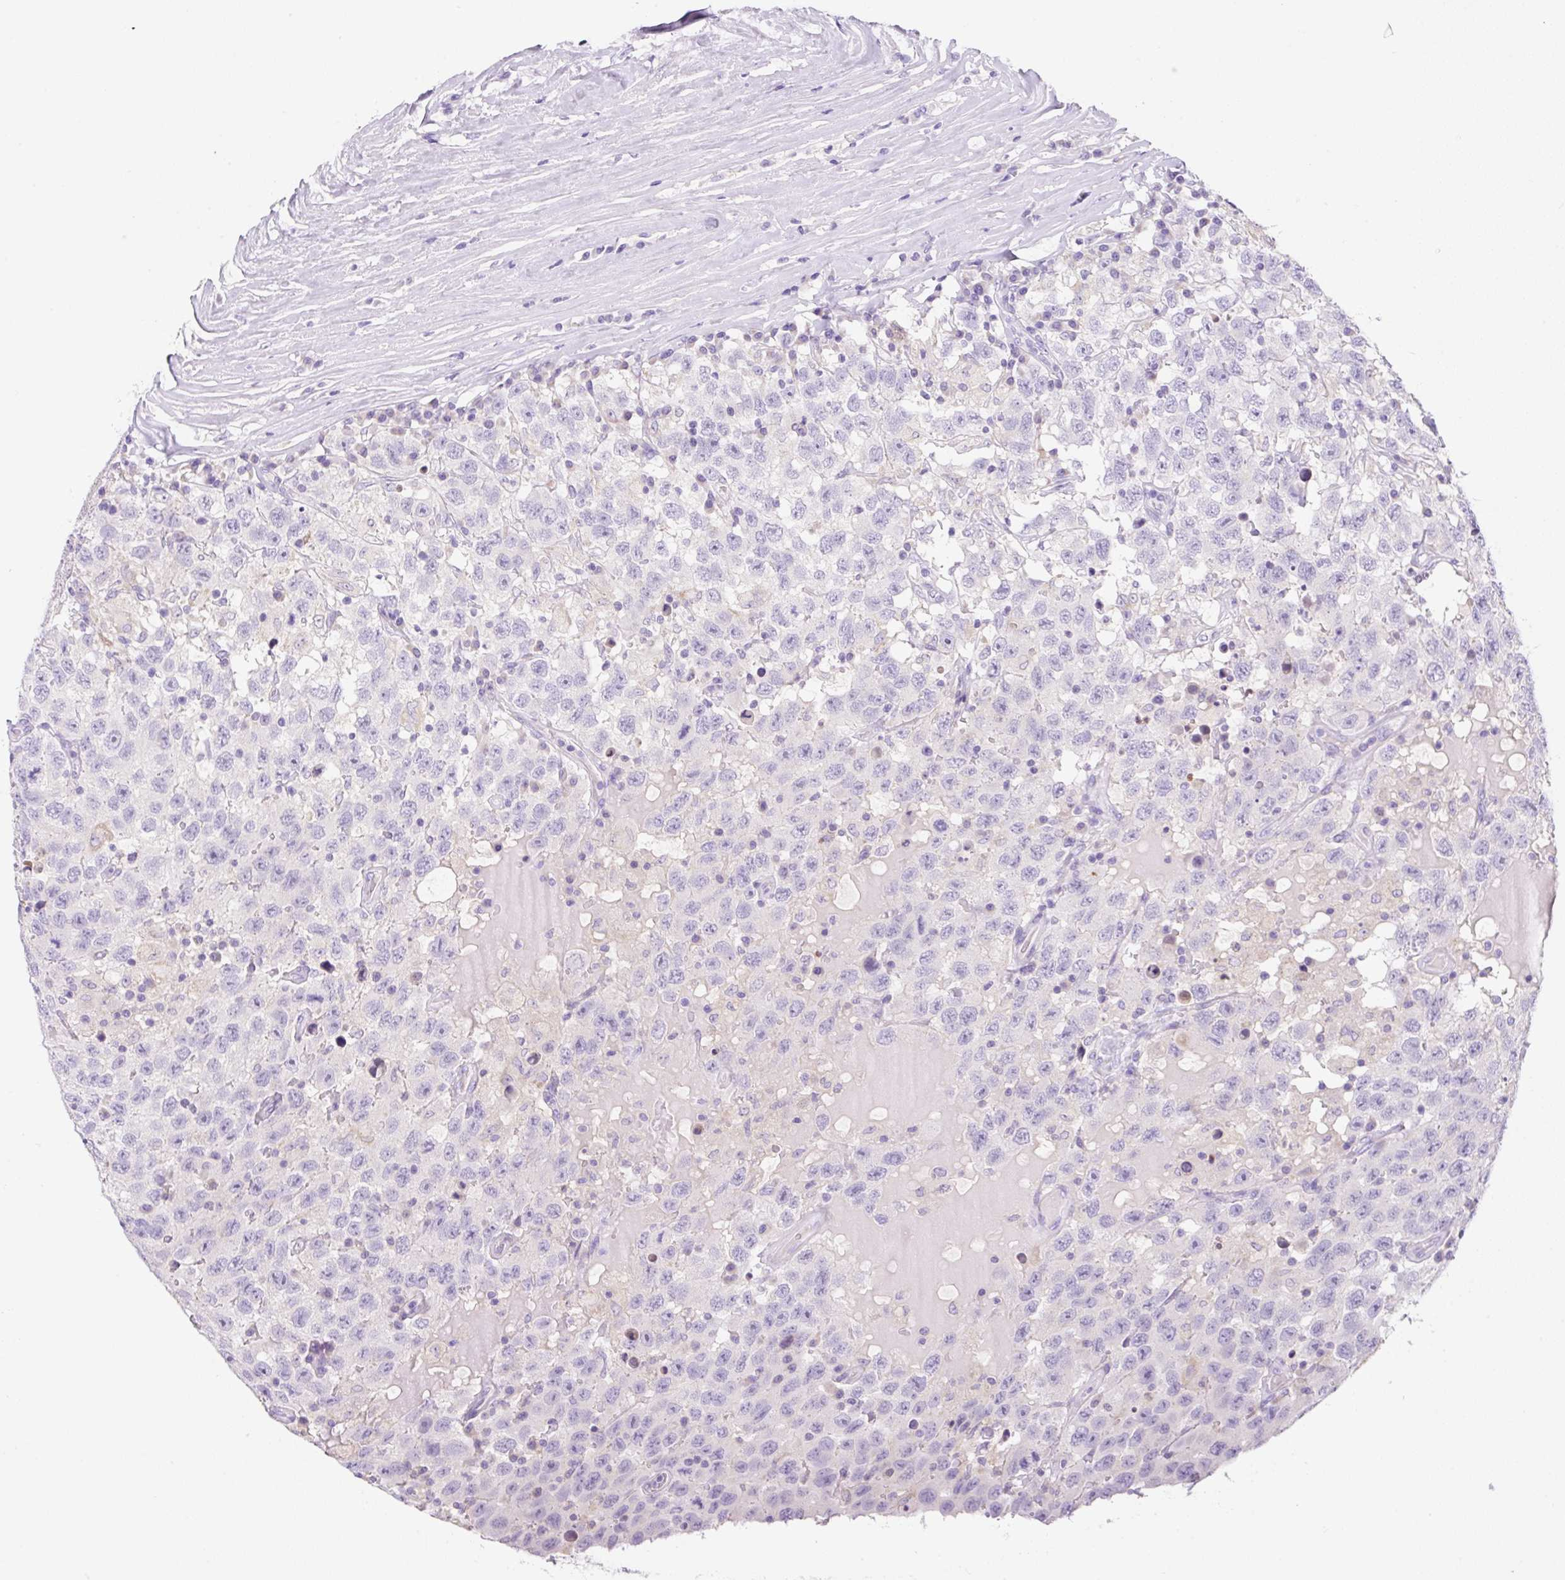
{"staining": {"intensity": "negative", "quantity": "none", "location": "none"}, "tissue": "testis cancer", "cell_type": "Tumor cells", "image_type": "cancer", "snomed": [{"axis": "morphology", "description": "Seminoma, NOS"}, {"axis": "topography", "description": "Testis"}], "caption": "Immunohistochemistry (IHC) of human seminoma (testis) demonstrates no expression in tumor cells. Brightfield microscopy of immunohistochemistry stained with DAB (3,3'-diaminobenzidine) (brown) and hematoxylin (blue), captured at high magnification.", "gene": "NDST3", "patient": {"sex": "male", "age": 41}}